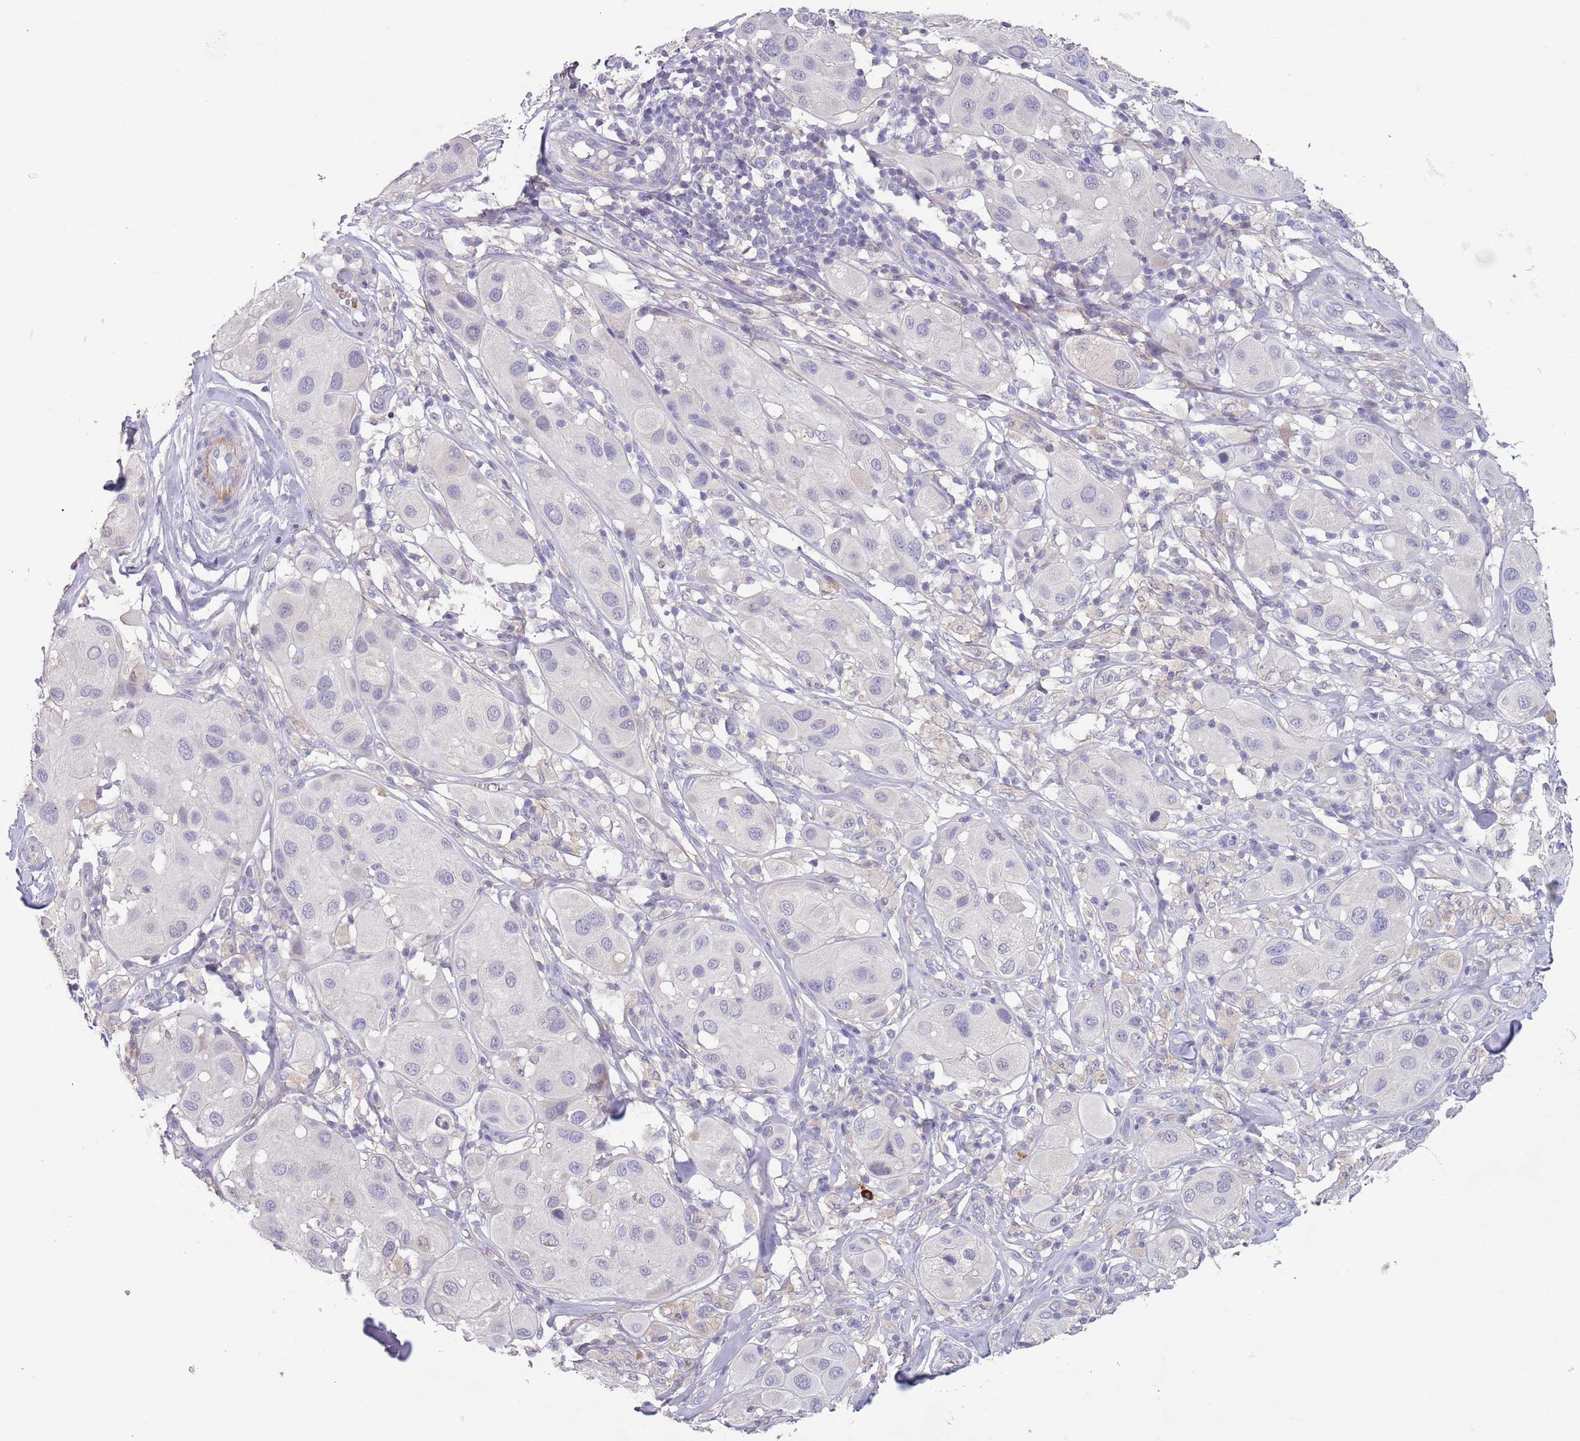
{"staining": {"intensity": "negative", "quantity": "none", "location": "none"}, "tissue": "melanoma", "cell_type": "Tumor cells", "image_type": "cancer", "snomed": [{"axis": "morphology", "description": "Malignant melanoma, Metastatic site"}, {"axis": "topography", "description": "Skin"}], "caption": "Malignant melanoma (metastatic site) stained for a protein using immunohistochemistry shows no expression tumor cells.", "gene": "ZNF14", "patient": {"sex": "male", "age": 41}}